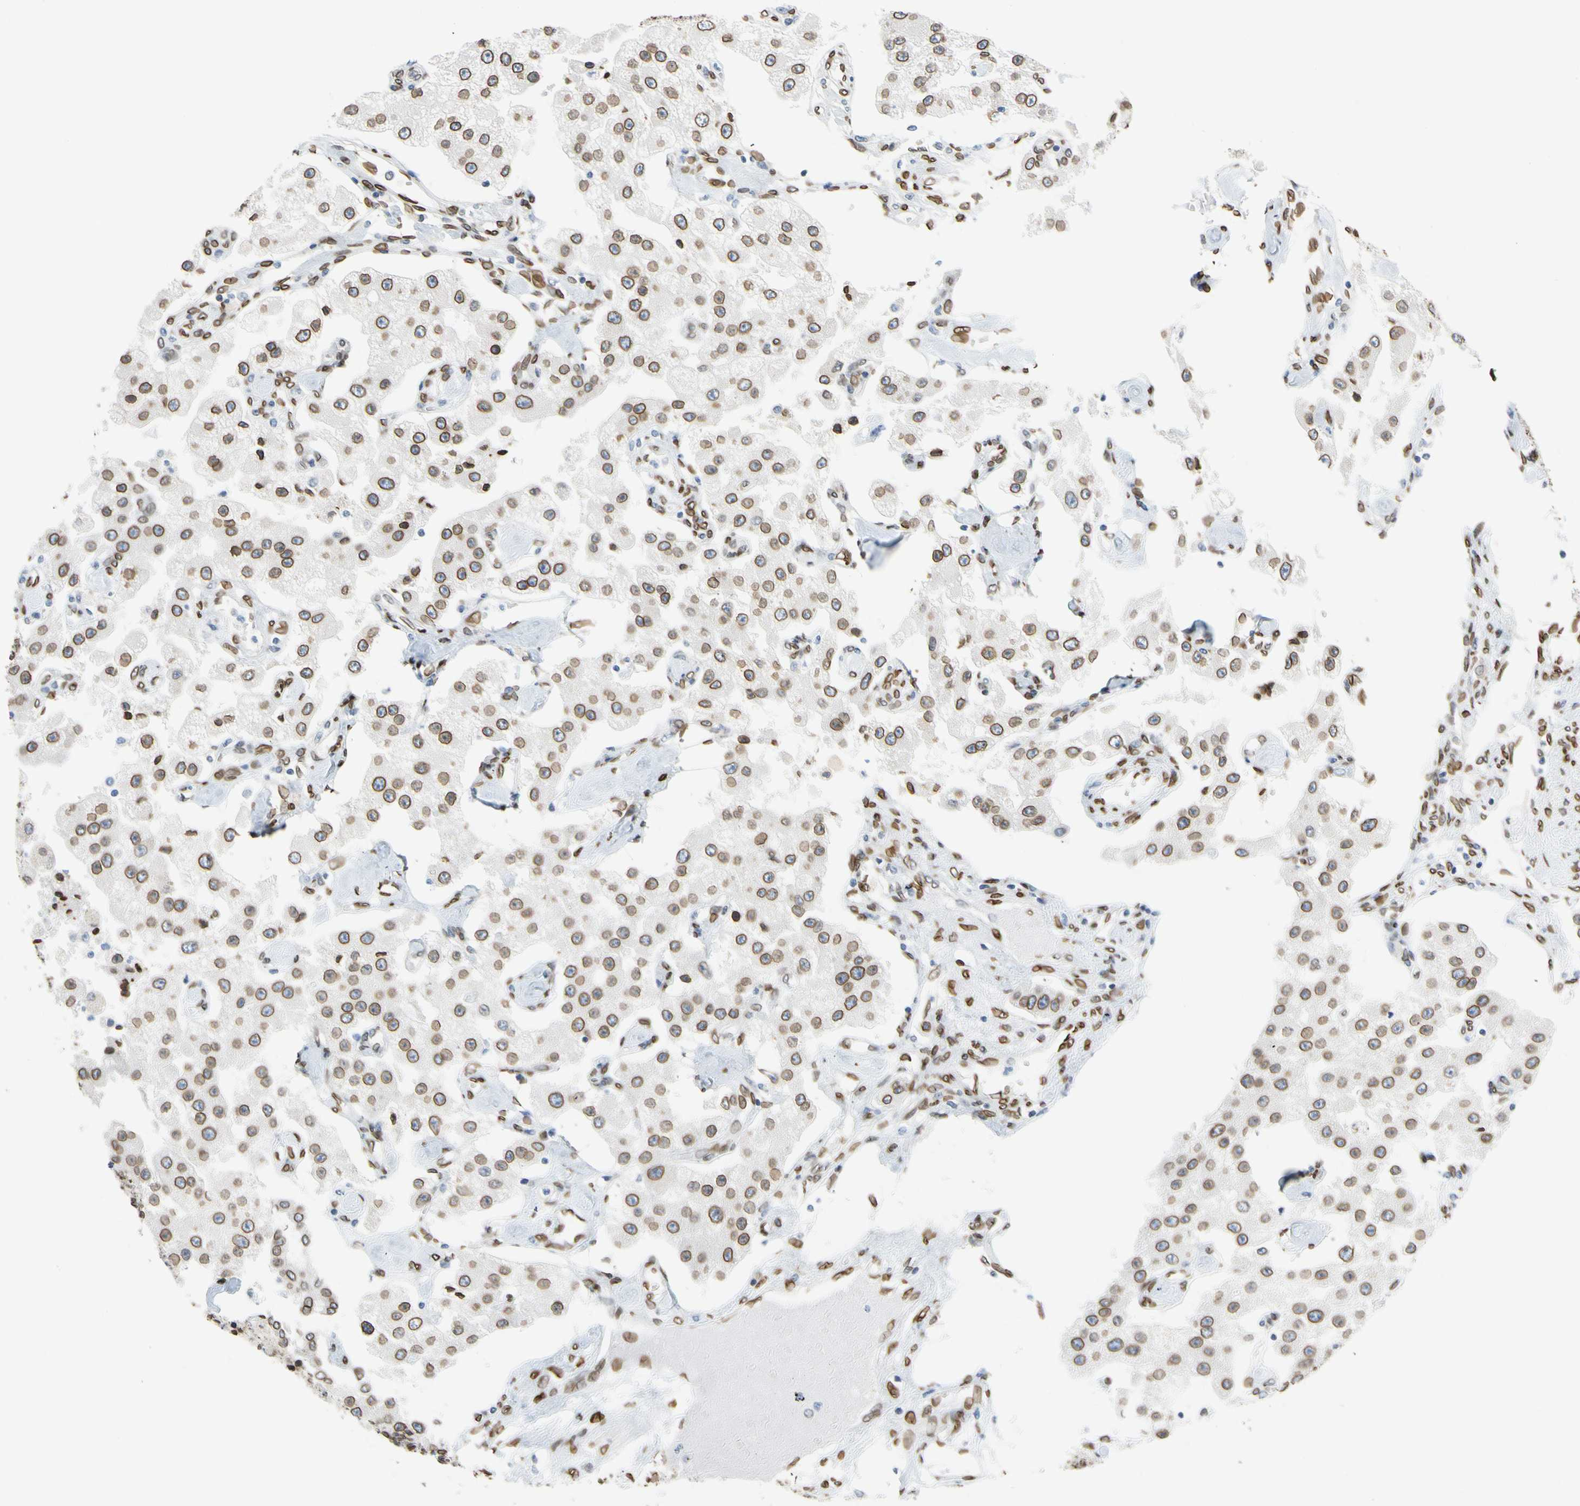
{"staining": {"intensity": "strong", "quantity": ">75%", "location": "cytoplasmic/membranous,nuclear"}, "tissue": "carcinoid", "cell_type": "Tumor cells", "image_type": "cancer", "snomed": [{"axis": "morphology", "description": "Carcinoid, malignant, NOS"}, {"axis": "topography", "description": "Pancreas"}], "caption": "A brown stain labels strong cytoplasmic/membranous and nuclear positivity of a protein in human malignant carcinoid tumor cells.", "gene": "SUN1", "patient": {"sex": "male", "age": 41}}